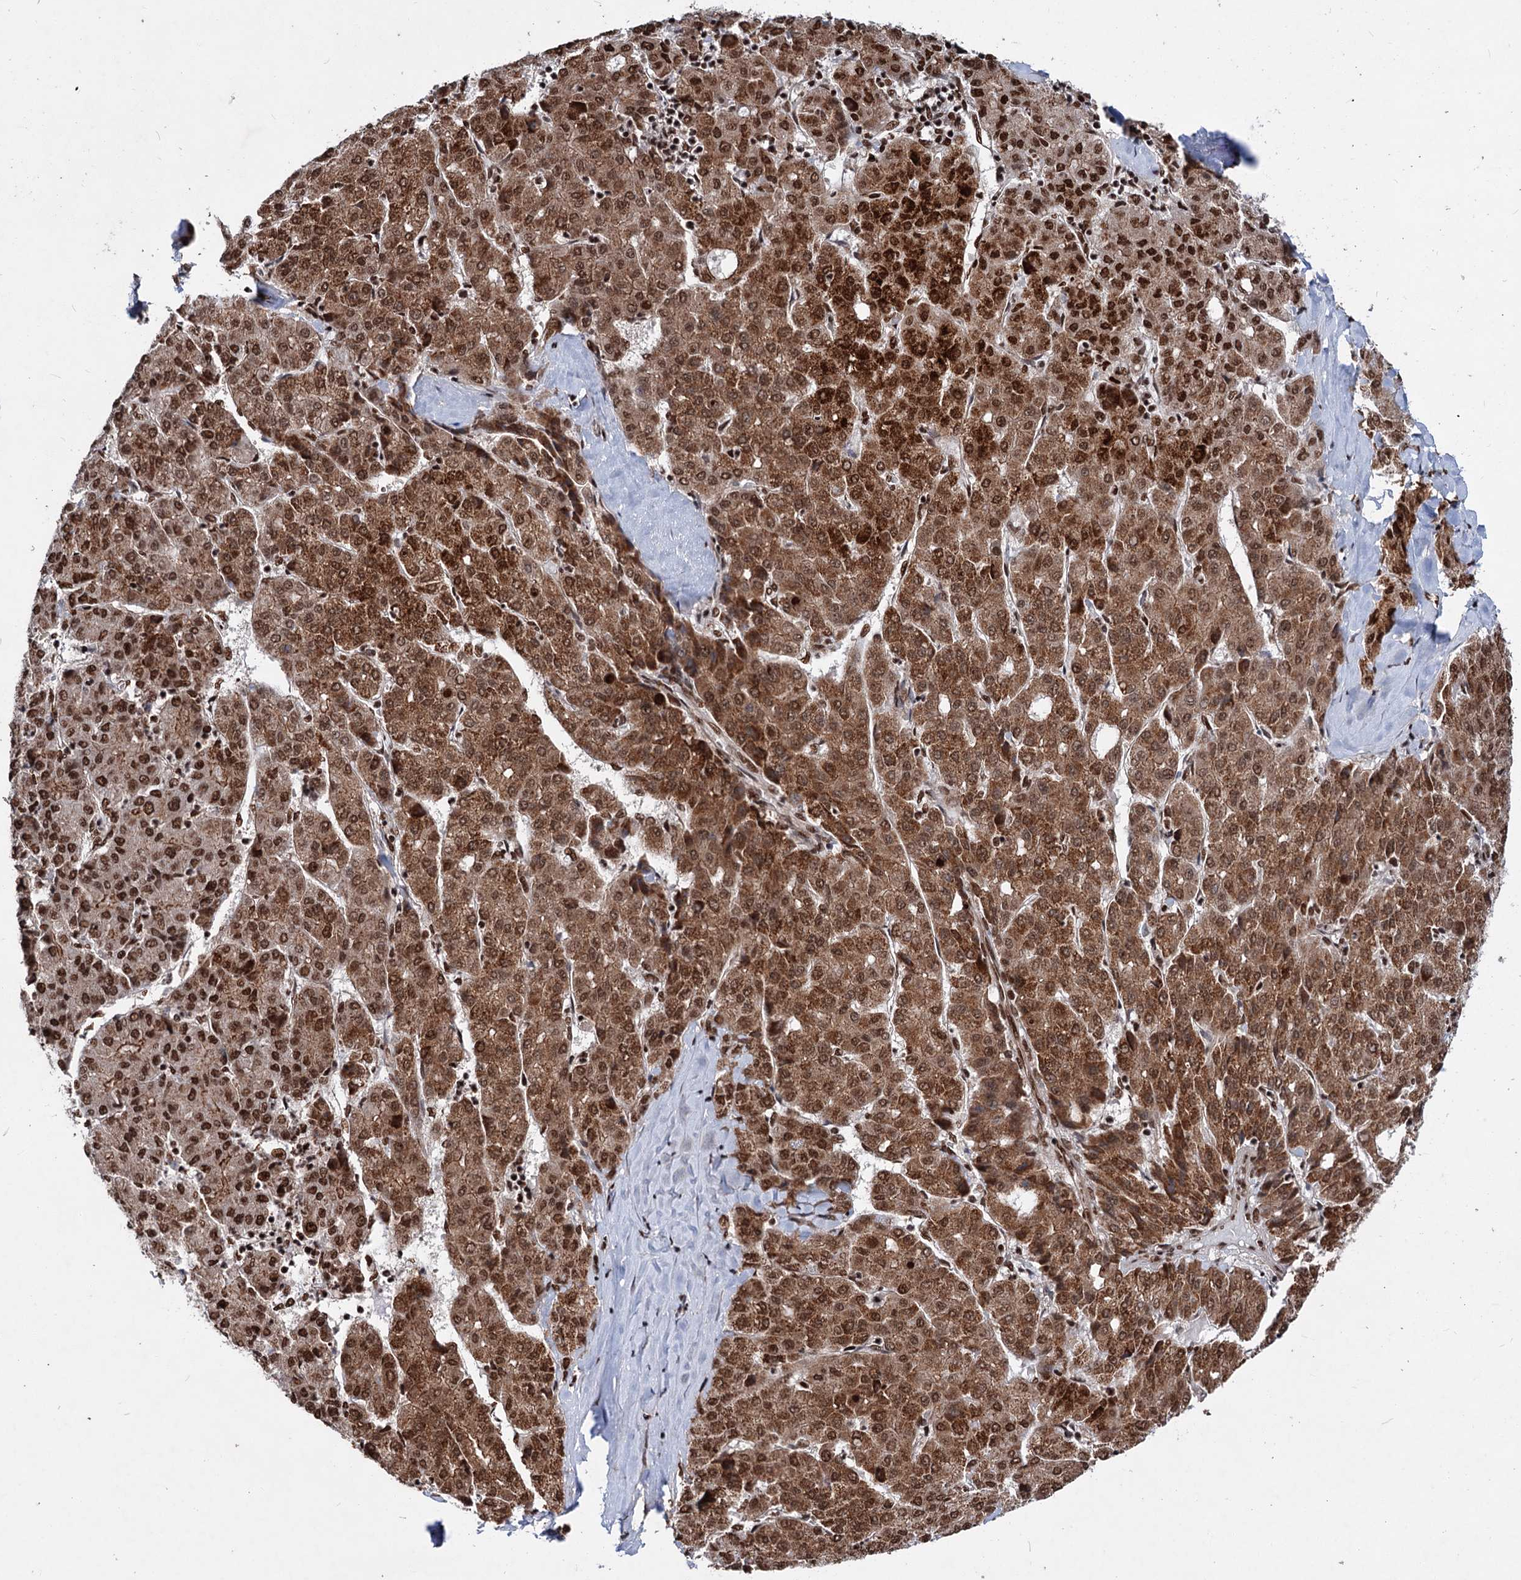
{"staining": {"intensity": "strong", "quantity": ">75%", "location": "cytoplasmic/membranous,nuclear"}, "tissue": "liver cancer", "cell_type": "Tumor cells", "image_type": "cancer", "snomed": [{"axis": "morphology", "description": "Carcinoma, Hepatocellular, NOS"}, {"axis": "topography", "description": "Liver"}], "caption": "Liver cancer (hepatocellular carcinoma) was stained to show a protein in brown. There is high levels of strong cytoplasmic/membranous and nuclear positivity in about >75% of tumor cells.", "gene": "MAML1", "patient": {"sex": "male", "age": 65}}